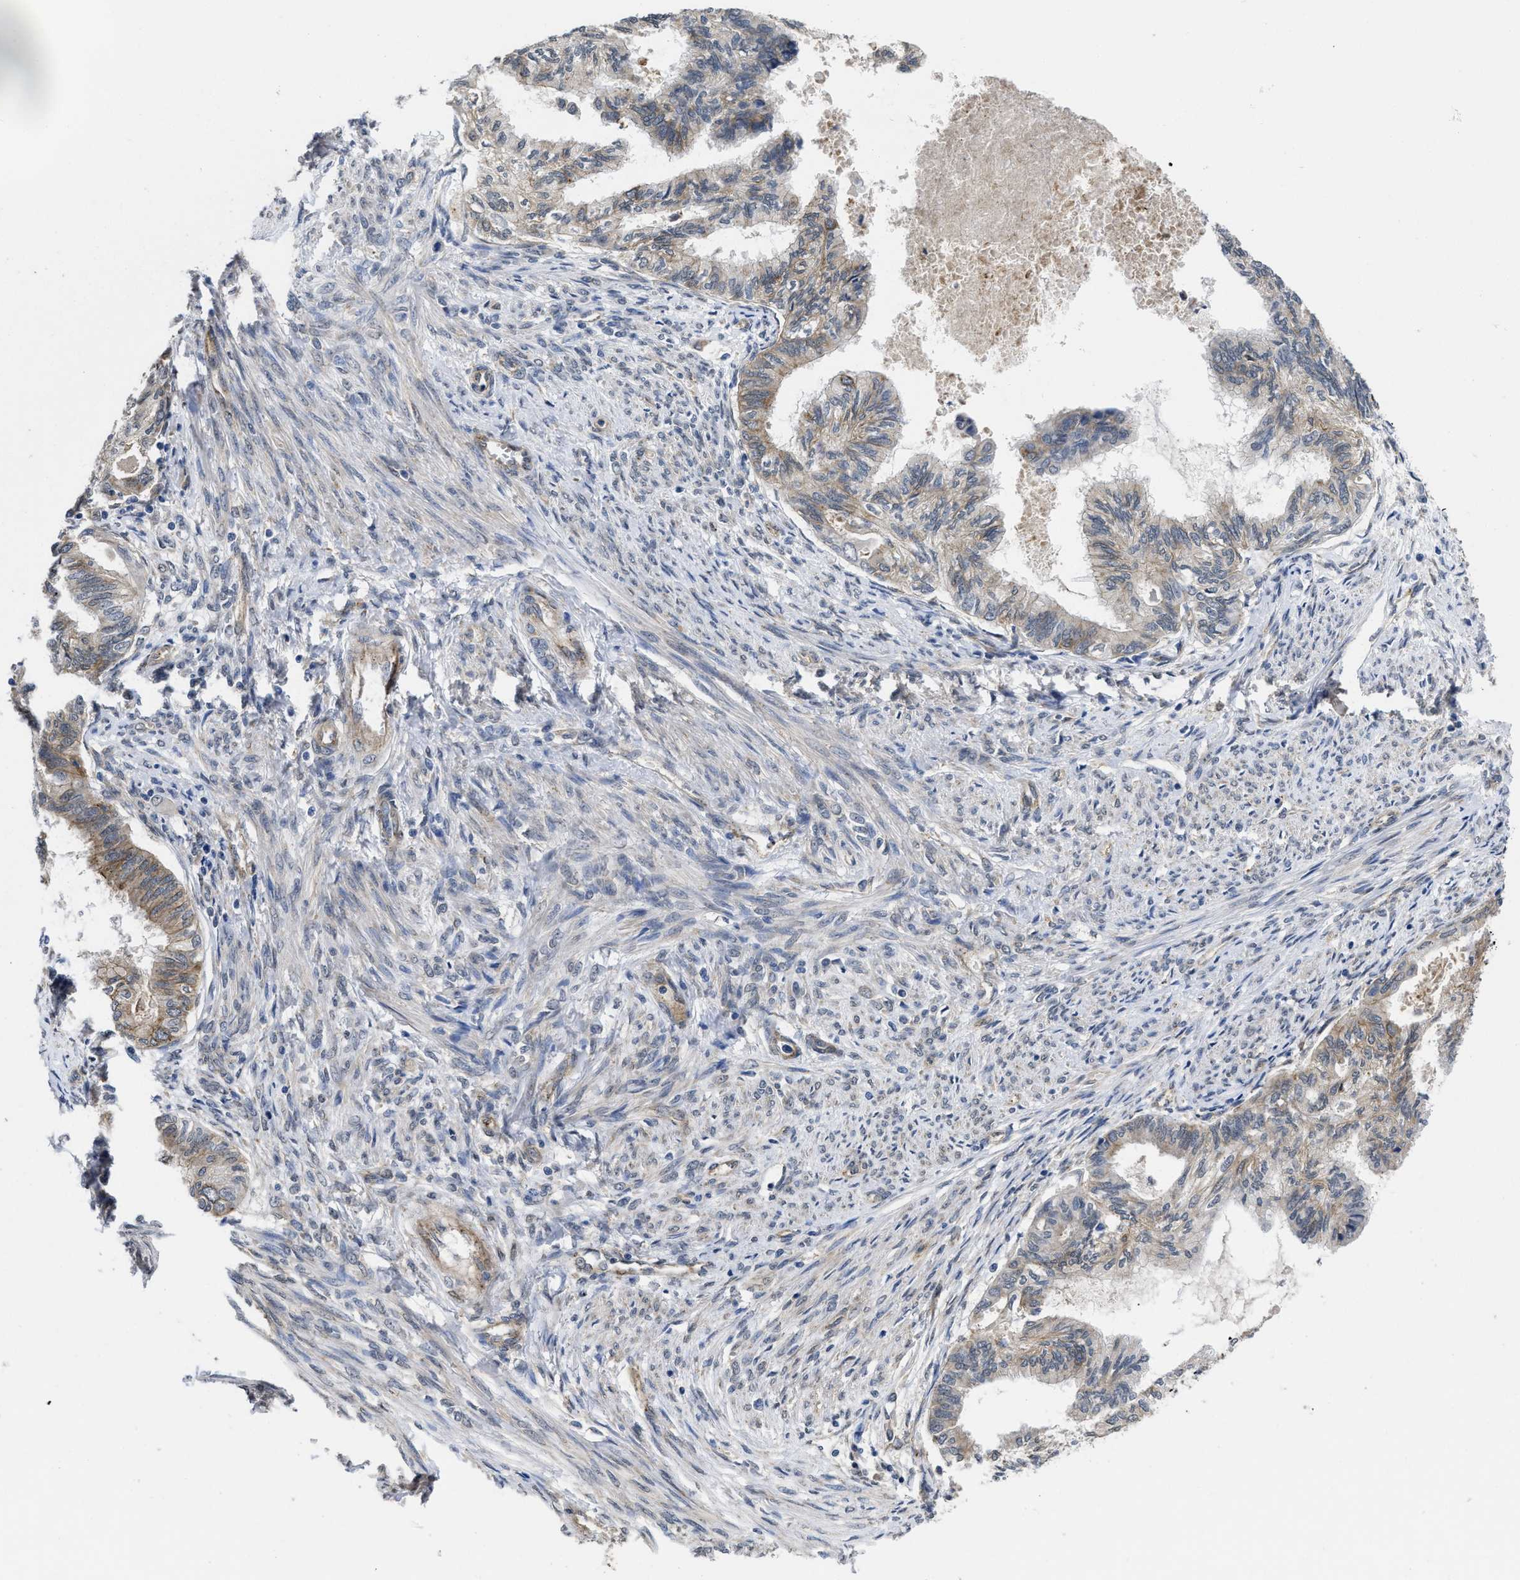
{"staining": {"intensity": "weak", "quantity": "<25%", "location": "cytoplasmic/membranous"}, "tissue": "cervical cancer", "cell_type": "Tumor cells", "image_type": "cancer", "snomed": [{"axis": "morphology", "description": "Normal tissue, NOS"}, {"axis": "morphology", "description": "Adenocarcinoma, NOS"}, {"axis": "topography", "description": "Cervix"}, {"axis": "topography", "description": "Endometrium"}], "caption": "Immunohistochemistry histopathology image of neoplastic tissue: human cervical cancer stained with DAB displays no significant protein positivity in tumor cells. (DAB (3,3'-diaminobenzidine) immunohistochemistry (IHC), high magnification).", "gene": "PKD2", "patient": {"sex": "female", "age": 86}}